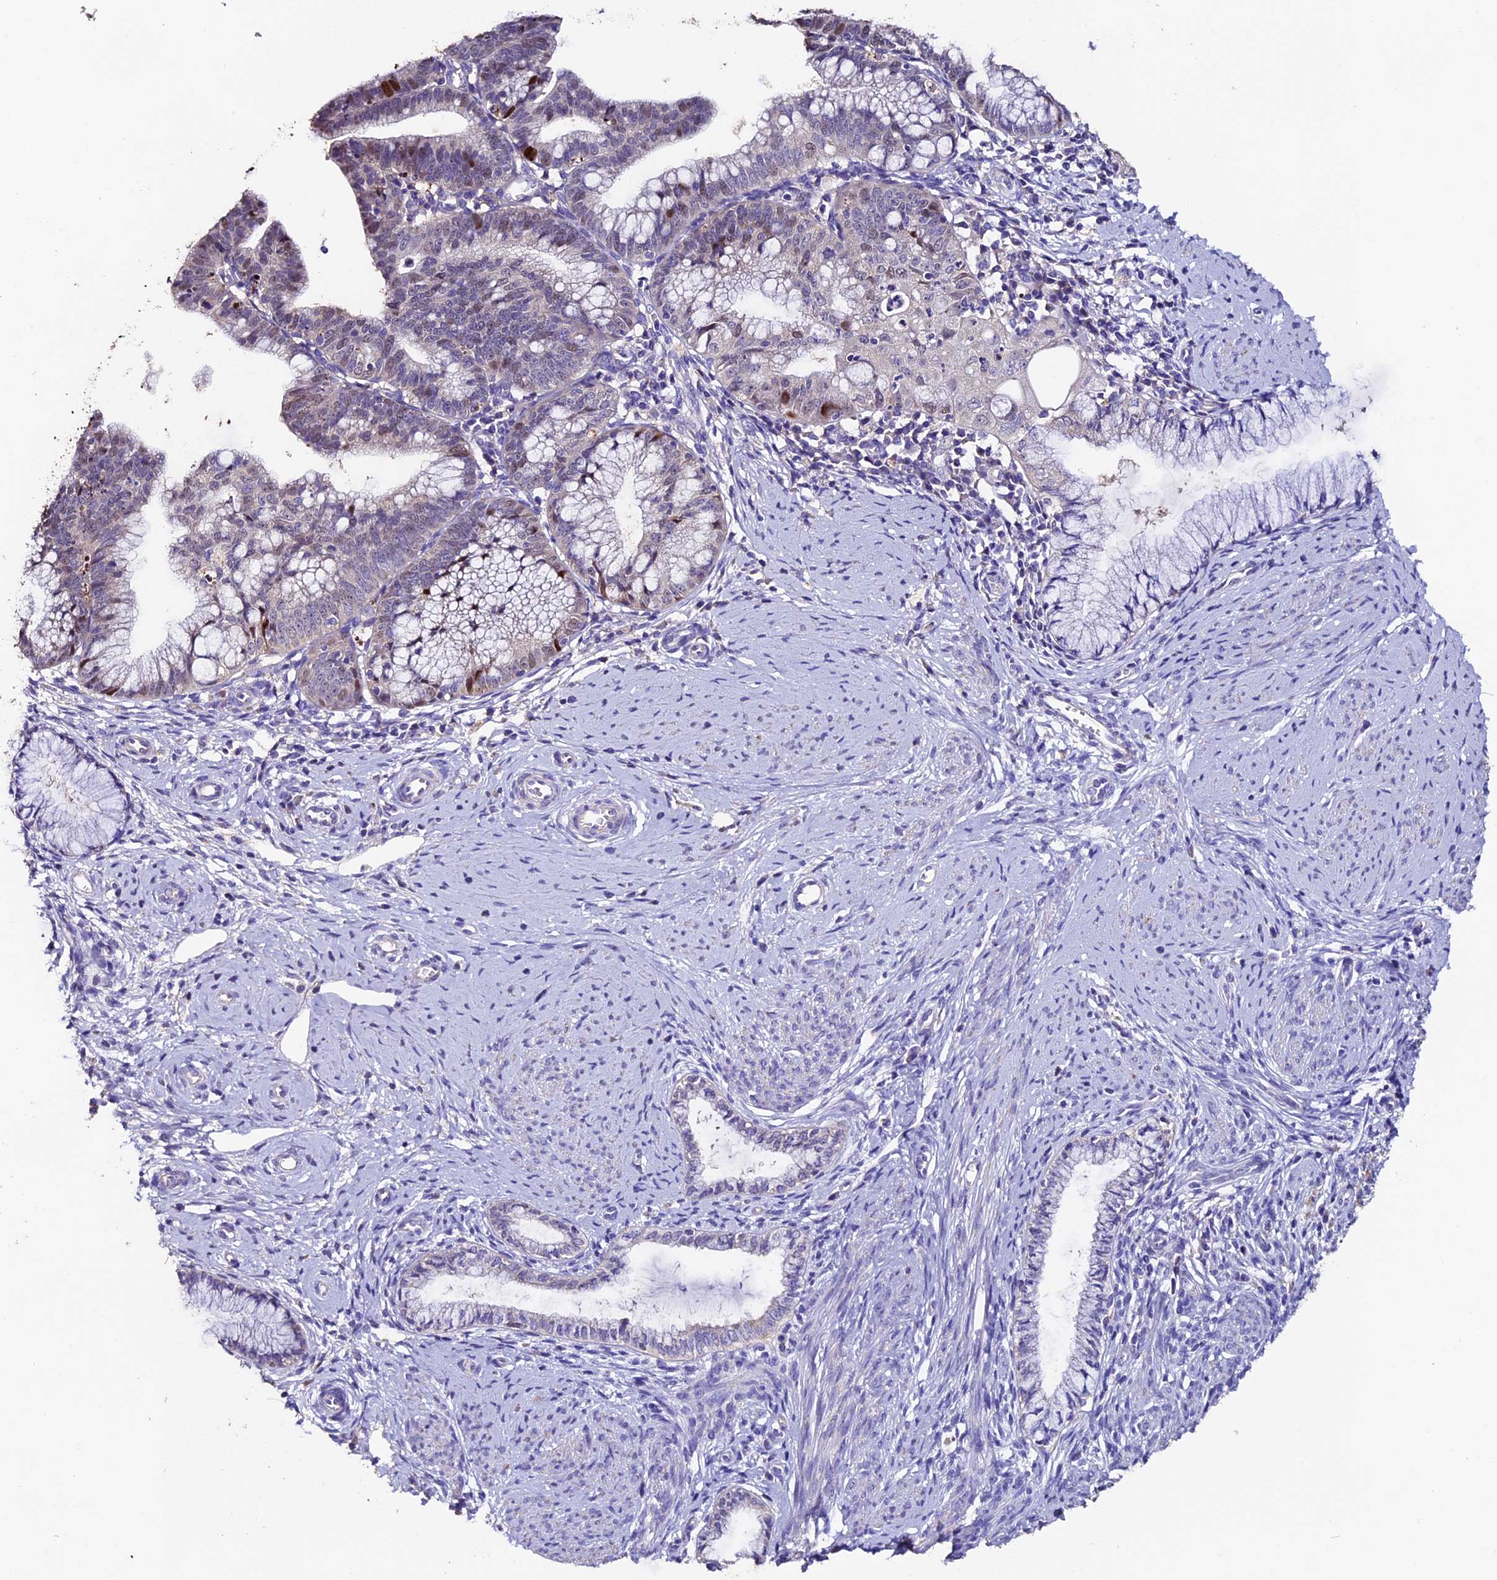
{"staining": {"intensity": "strong", "quantity": "<25%", "location": "nuclear"}, "tissue": "cervical cancer", "cell_type": "Tumor cells", "image_type": "cancer", "snomed": [{"axis": "morphology", "description": "Adenocarcinoma, NOS"}, {"axis": "topography", "description": "Cervix"}], "caption": "Protein staining demonstrates strong nuclear positivity in about <25% of tumor cells in adenocarcinoma (cervical).", "gene": "FBXW9", "patient": {"sex": "female", "age": 36}}